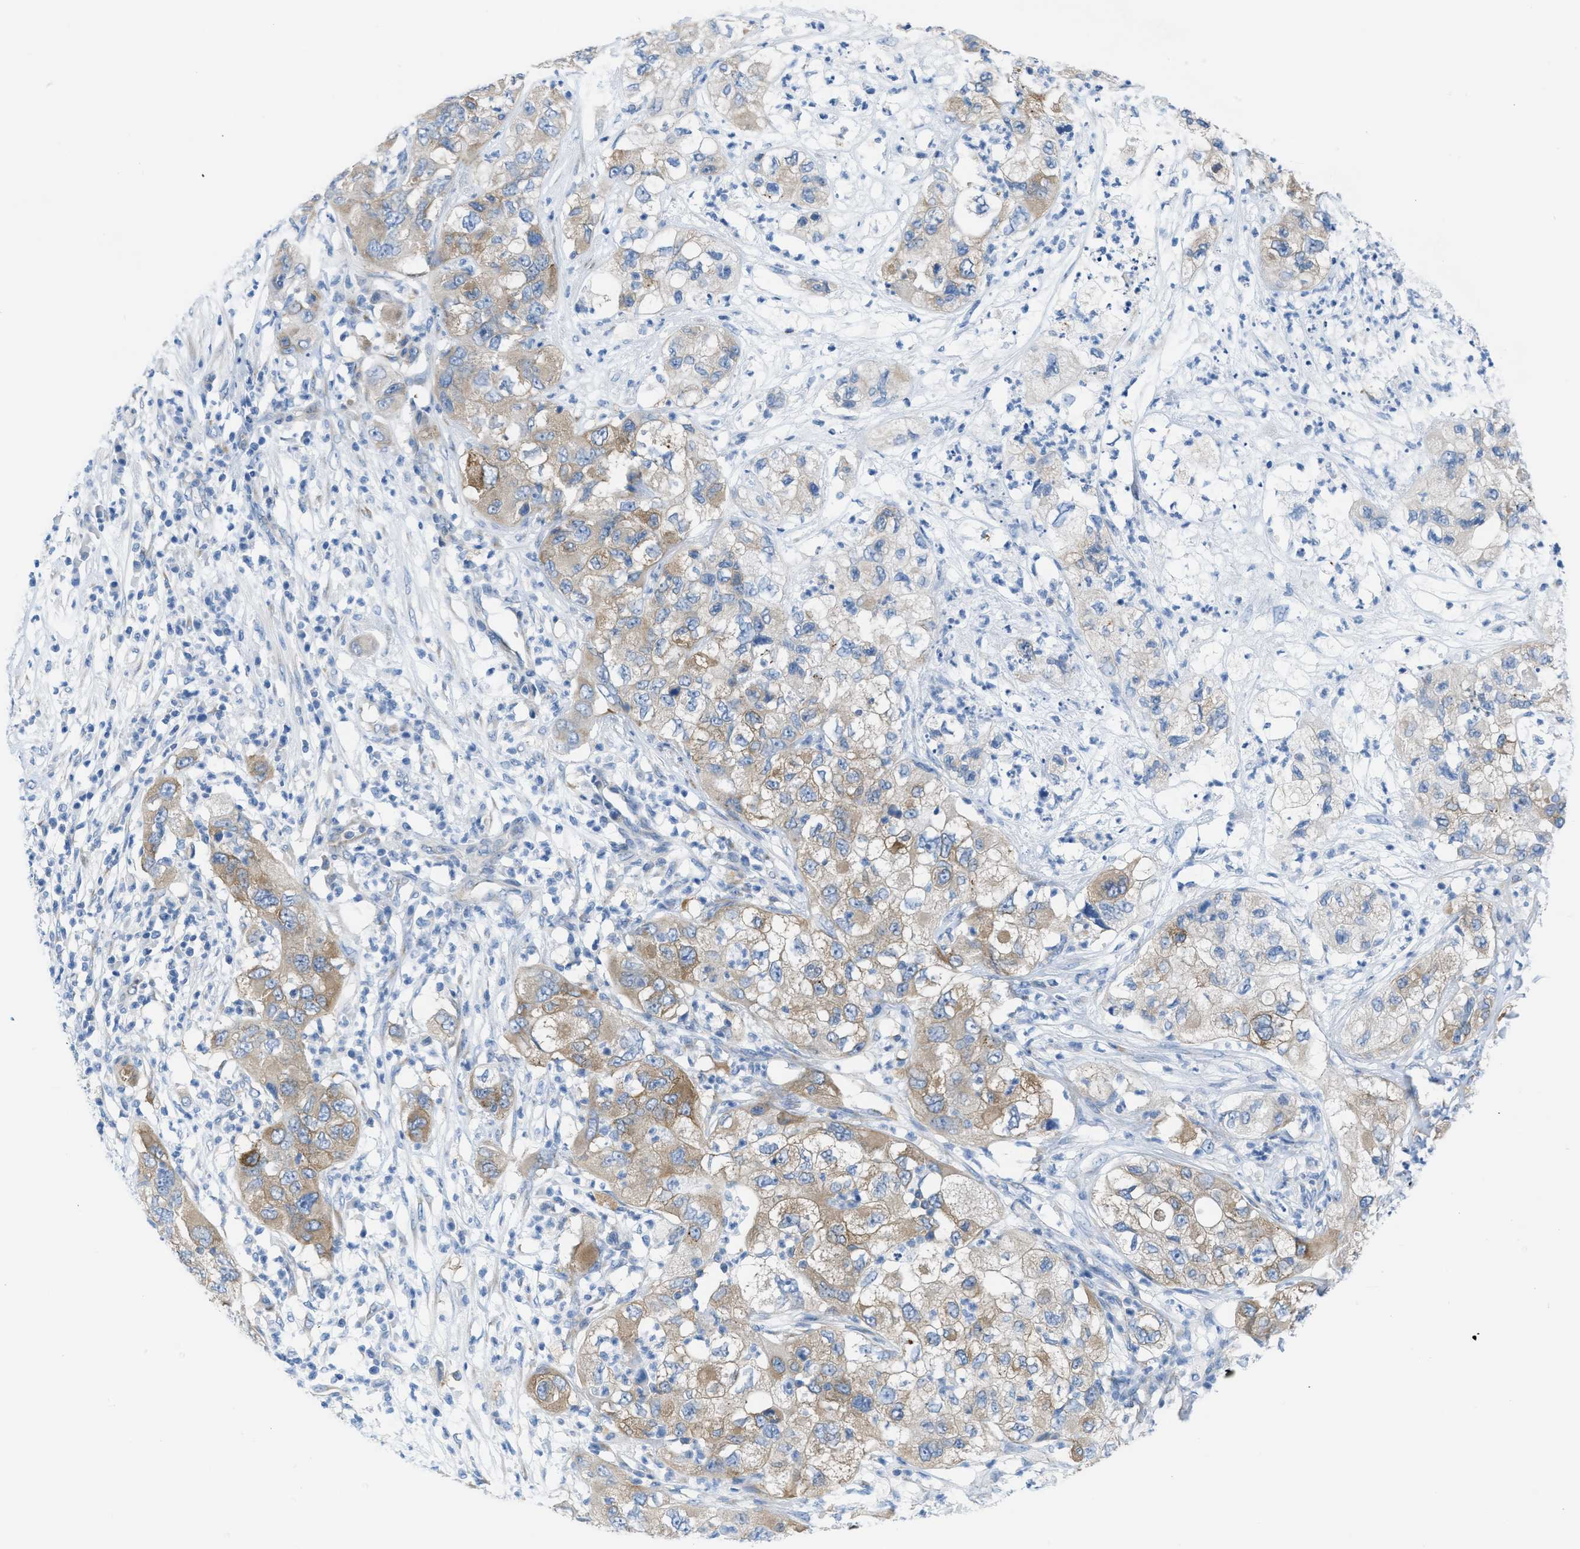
{"staining": {"intensity": "moderate", "quantity": ">75%", "location": "cytoplasmic/membranous"}, "tissue": "pancreatic cancer", "cell_type": "Tumor cells", "image_type": "cancer", "snomed": [{"axis": "morphology", "description": "Adenocarcinoma, NOS"}, {"axis": "topography", "description": "Pancreas"}], "caption": "Immunohistochemistry (IHC) histopathology image of human pancreatic cancer stained for a protein (brown), which reveals medium levels of moderate cytoplasmic/membranous expression in approximately >75% of tumor cells.", "gene": "ASGR1", "patient": {"sex": "female", "age": 78}}